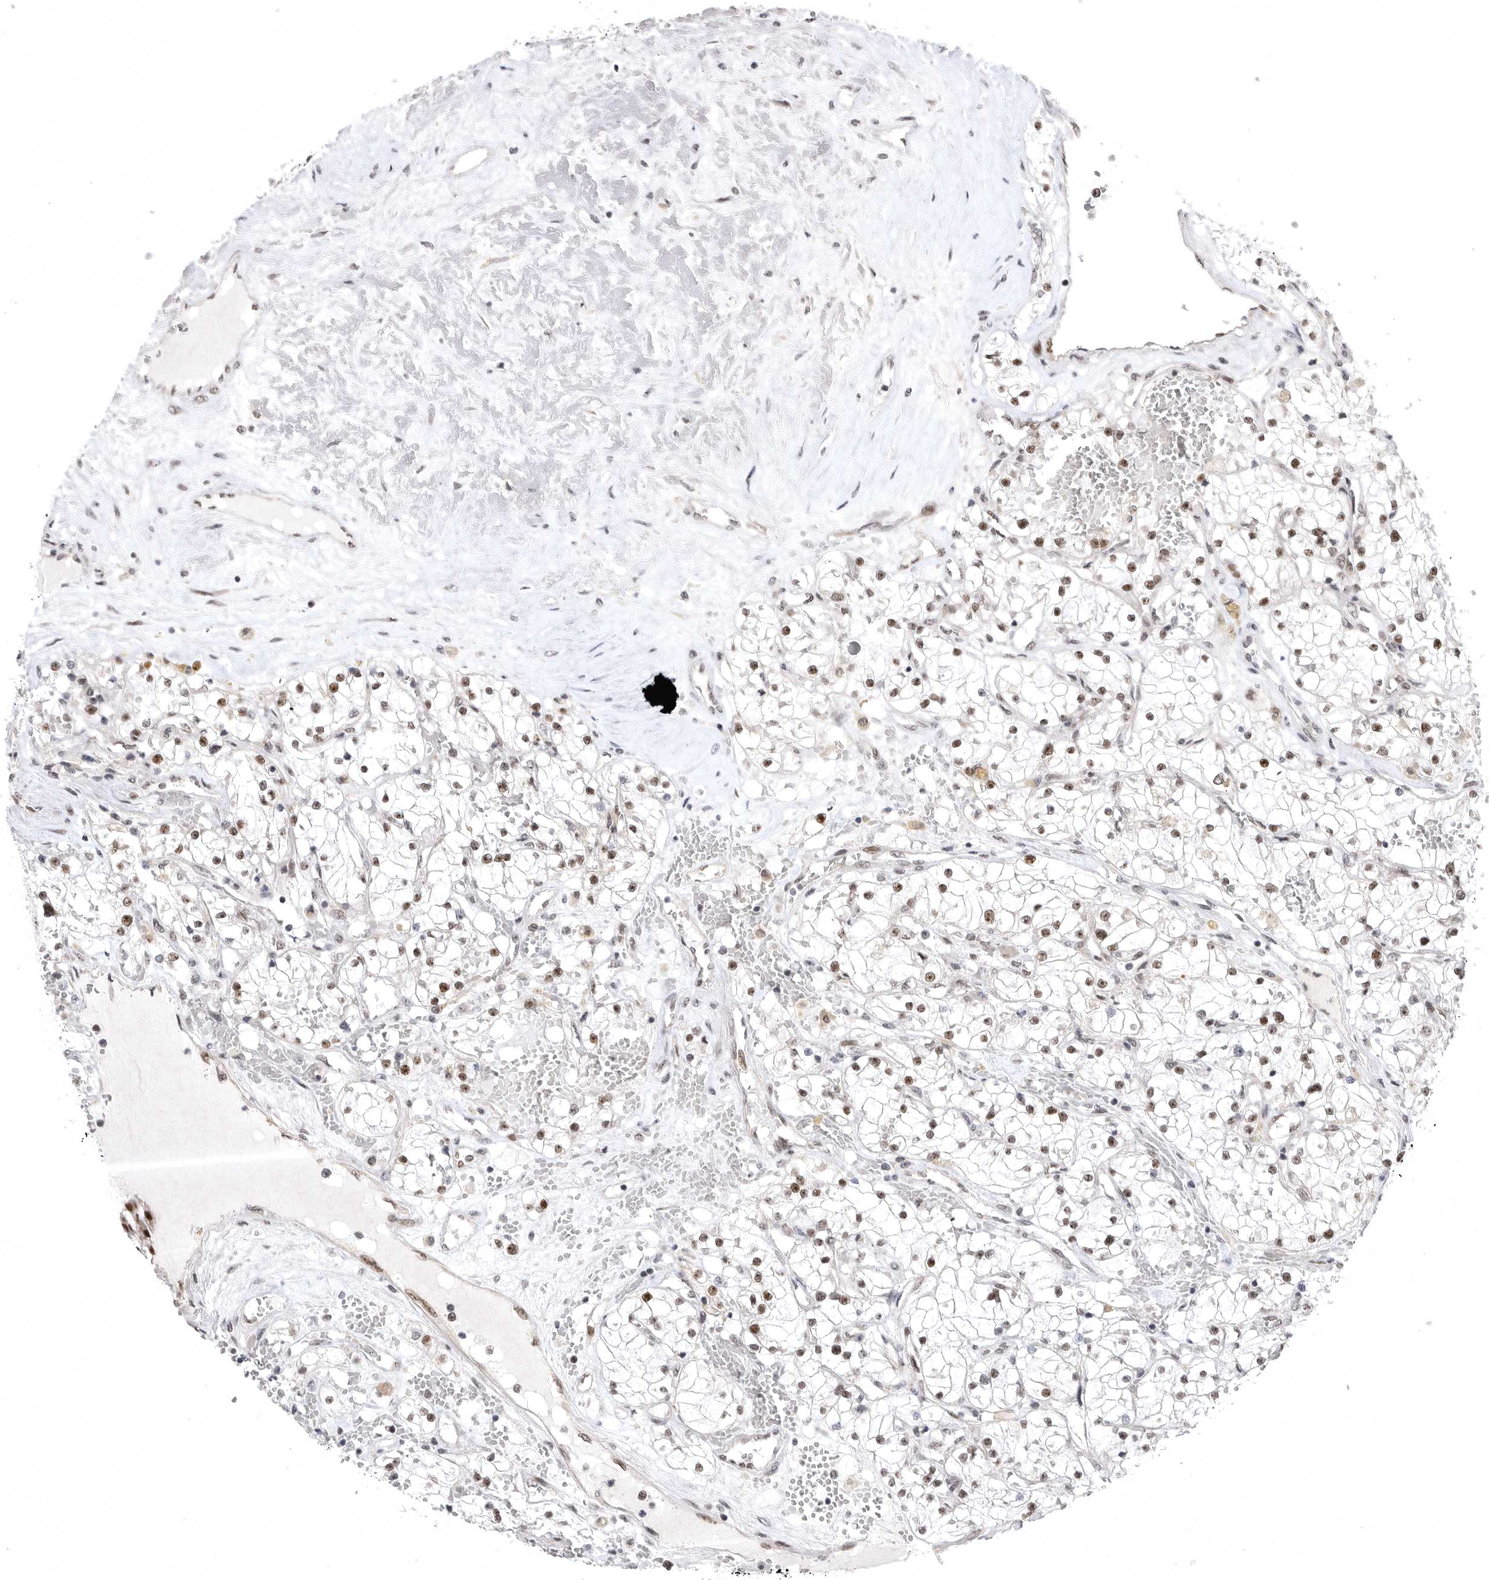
{"staining": {"intensity": "moderate", "quantity": ">75%", "location": "nuclear"}, "tissue": "renal cancer", "cell_type": "Tumor cells", "image_type": "cancer", "snomed": [{"axis": "morphology", "description": "Normal tissue, NOS"}, {"axis": "morphology", "description": "Adenocarcinoma, NOS"}, {"axis": "topography", "description": "Kidney"}], "caption": "DAB (3,3'-diaminobenzidine) immunohistochemical staining of adenocarcinoma (renal) shows moderate nuclear protein positivity in approximately >75% of tumor cells.", "gene": "ZNF830", "patient": {"sex": "male", "age": 68}}